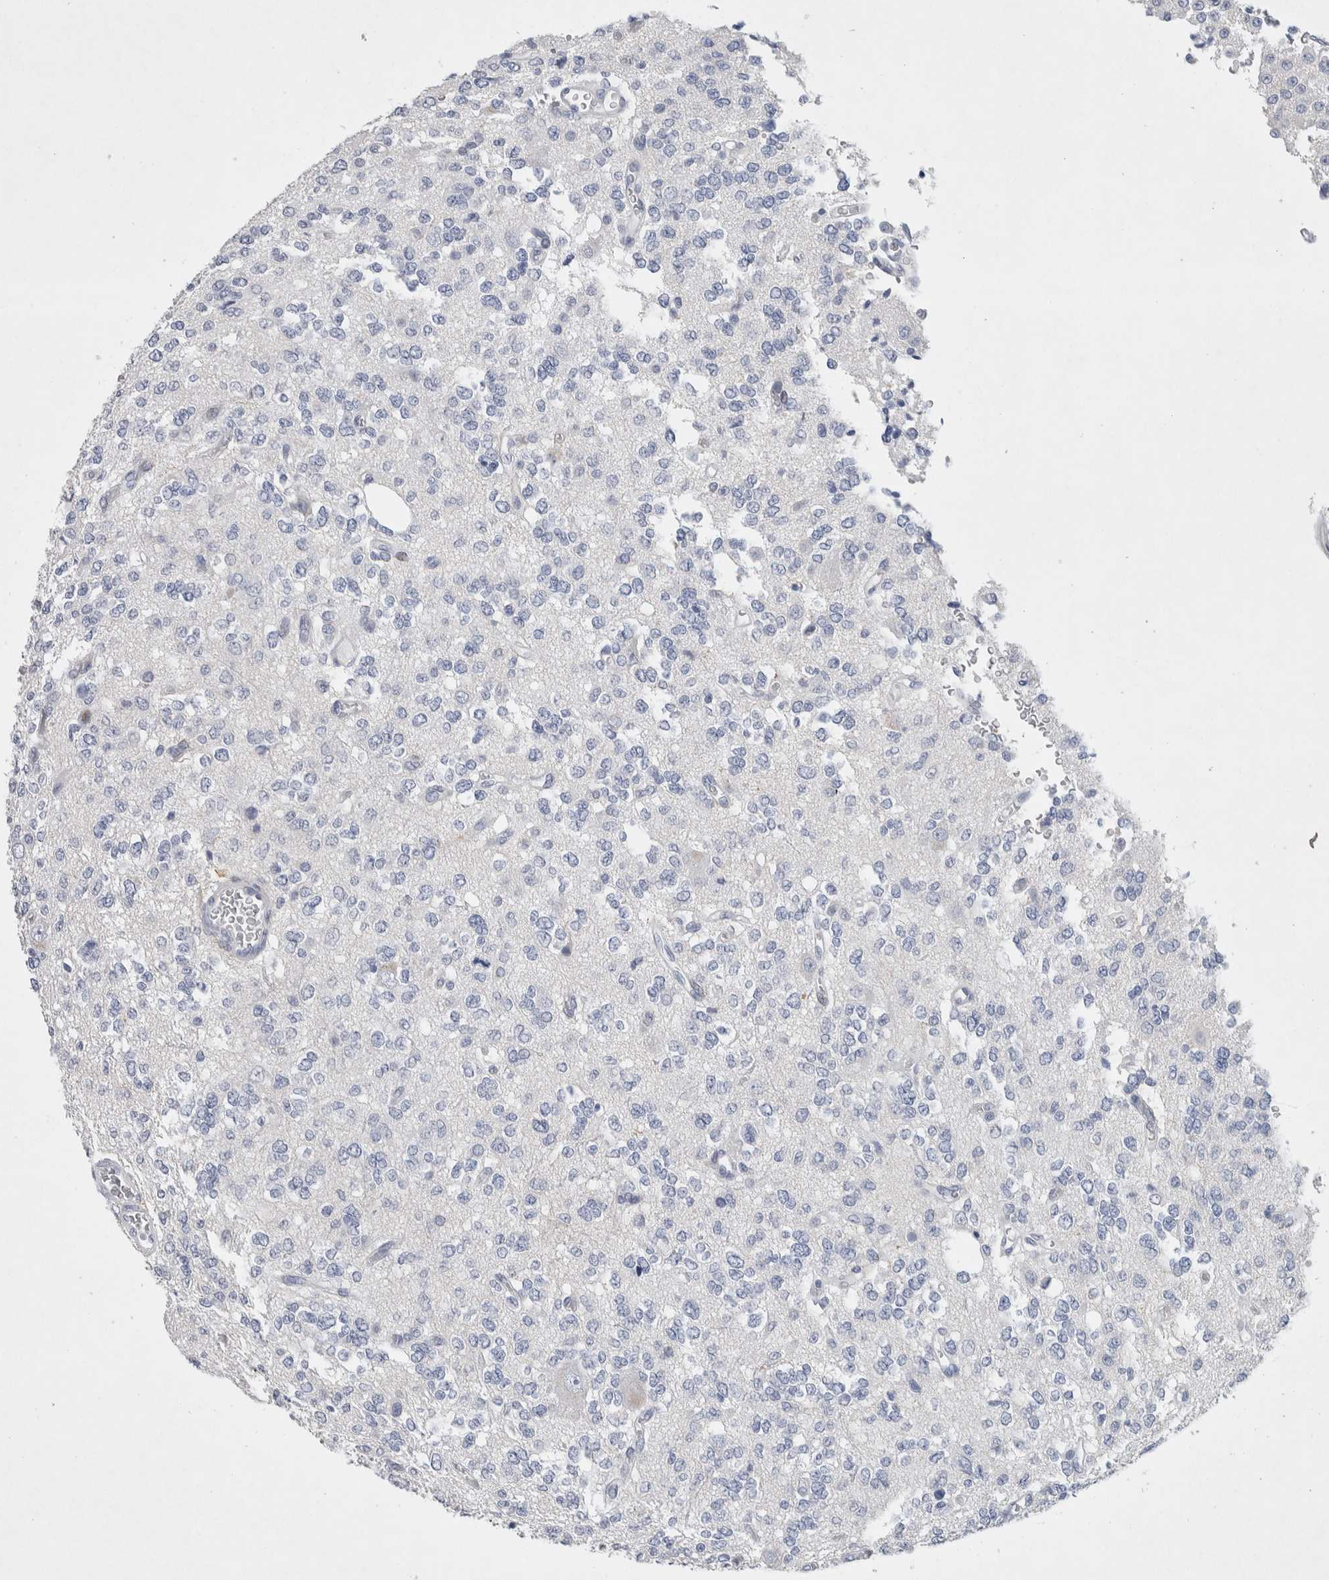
{"staining": {"intensity": "negative", "quantity": "none", "location": "none"}, "tissue": "glioma", "cell_type": "Tumor cells", "image_type": "cancer", "snomed": [{"axis": "morphology", "description": "Glioma, malignant, Low grade"}, {"axis": "topography", "description": "Brain"}], "caption": "The photomicrograph demonstrates no staining of tumor cells in malignant glioma (low-grade). (Brightfield microscopy of DAB (3,3'-diaminobenzidine) immunohistochemistry at high magnification).", "gene": "NCF2", "patient": {"sex": "male", "age": 38}}